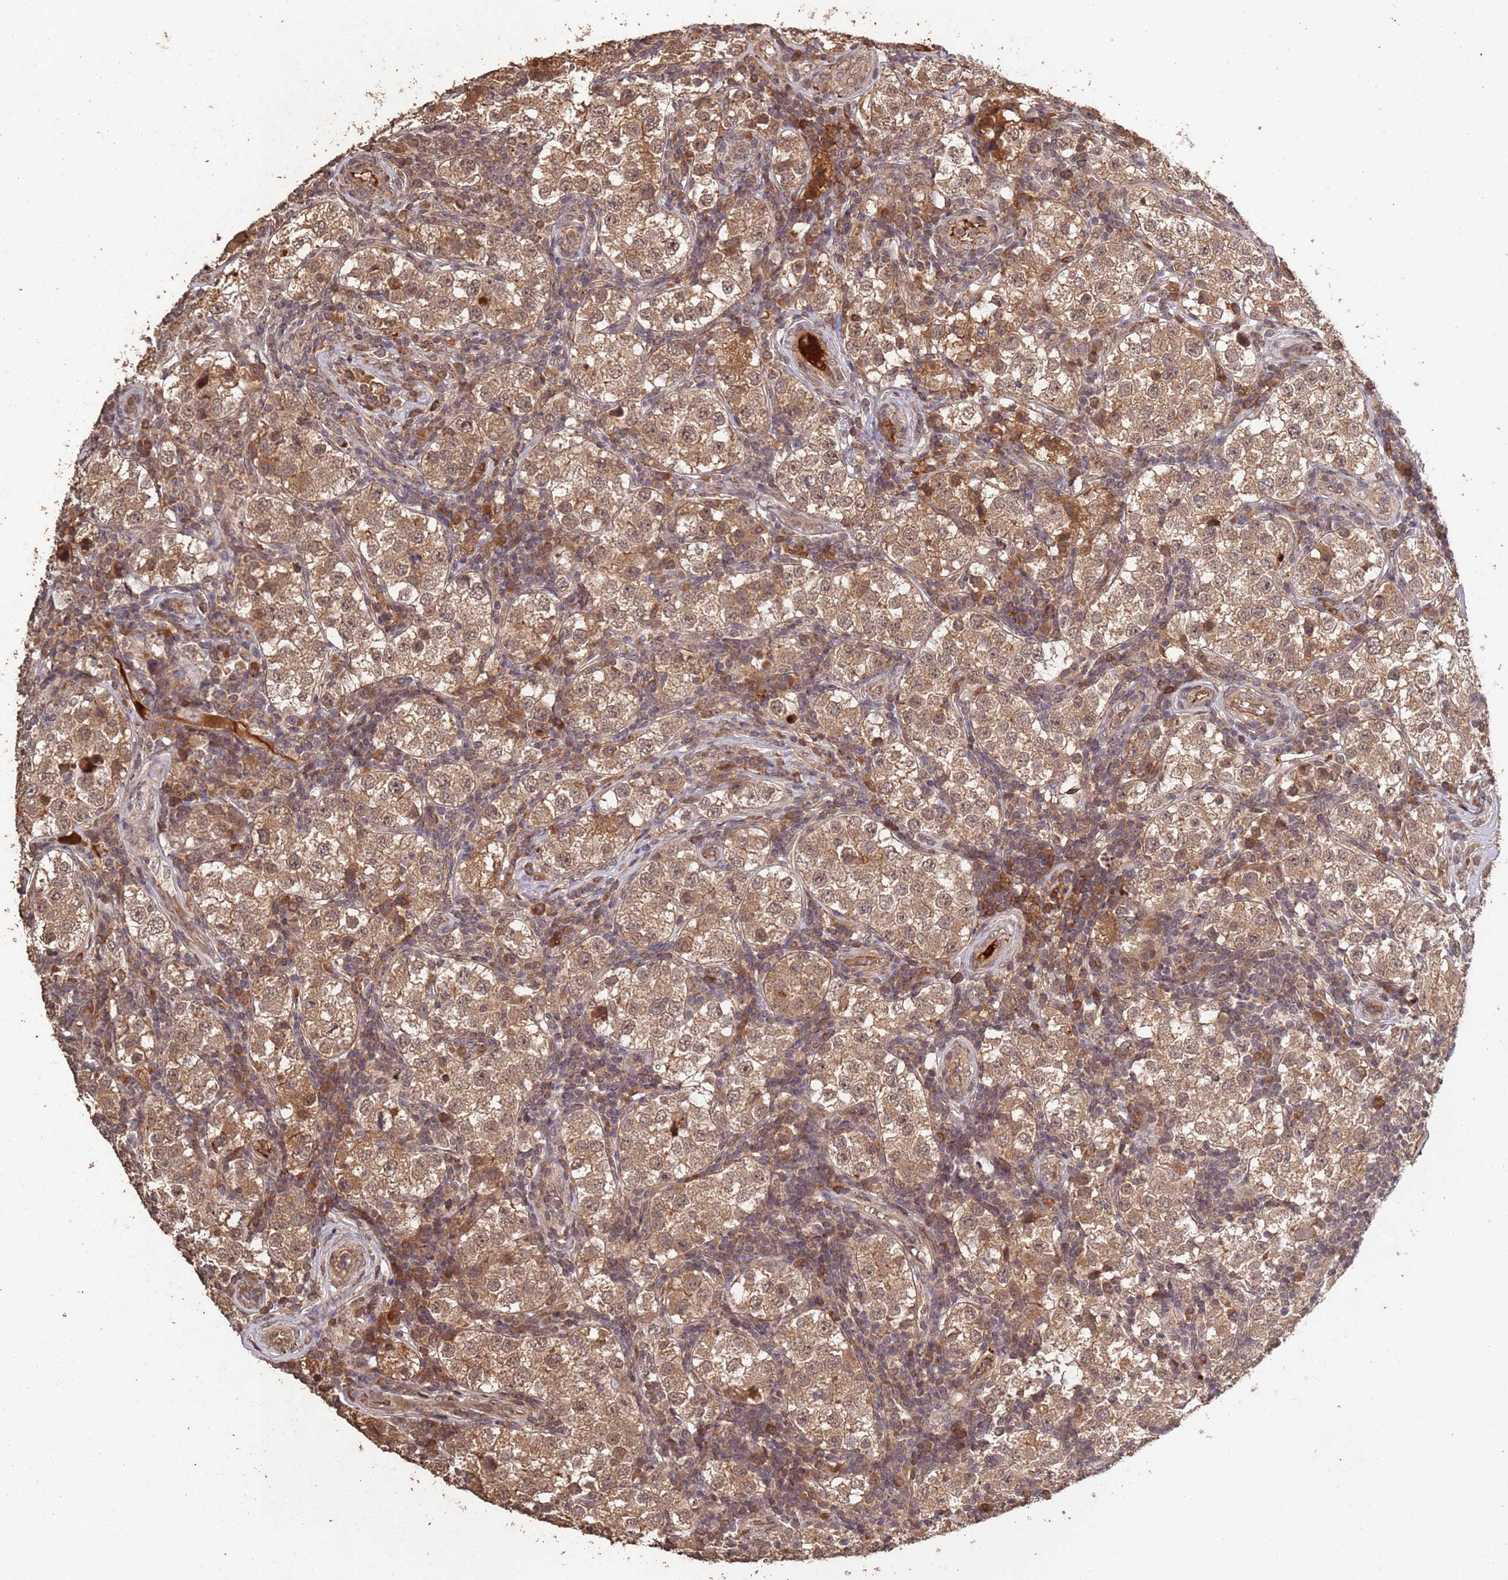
{"staining": {"intensity": "moderate", "quantity": ">75%", "location": "cytoplasmic/membranous,nuclear"}, "tissue": "testis cancer", "cell_type": "Tumor cells", "image_type": "cancer", "snomed": [{"axis": "morphology", "description": "Seminoma, NOS"}, {"axis": "topography", "description": "Testis"}], "caption": "Testis cancer (seminoma) stained with a protein marker exhibits moderate staining in tumor cells.", "gene": "FRAT1", "patient": {"sex": "male", "age": 34}}